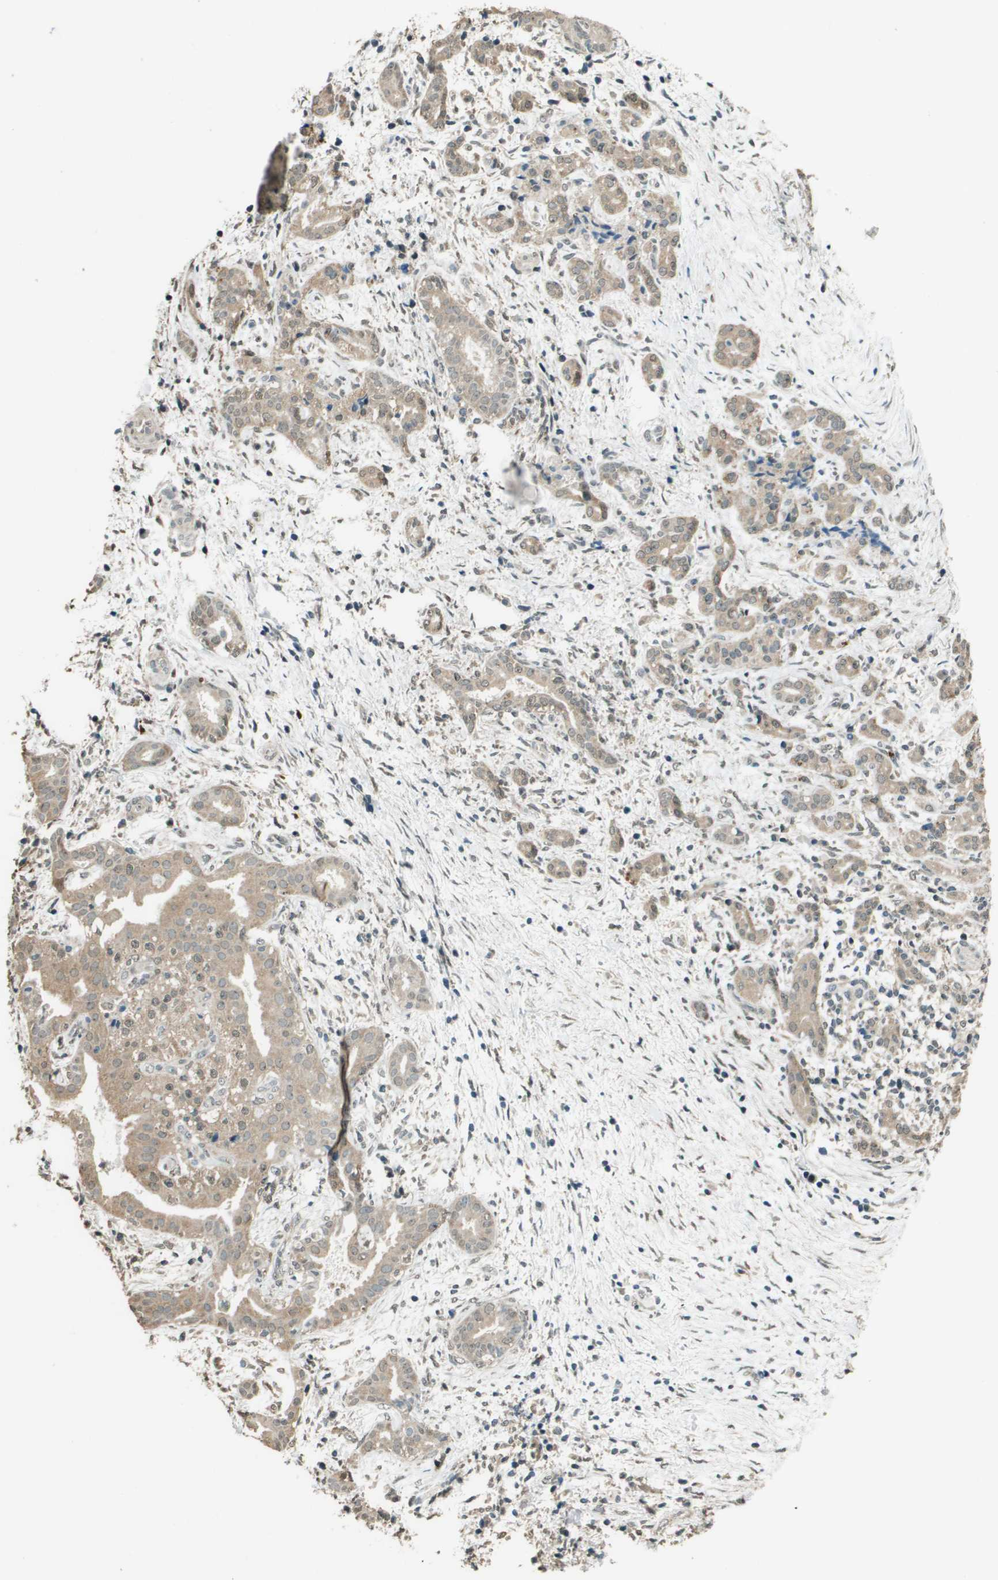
{"staining": {"intensity": "weak", "quantity": ">75%", "location": "cytoplasmic/membranous"}, "tissue": "pancreatic cancer", "cell_type": "Tumor cells", "image_type": "cancer", "snomed": [{"axis": "morphology", "description": "Adenocarcinoma, NOS"}, {"axis": "topography", "description": "Pancreas"}], "caption": "Immunohistochemical staining of pancreatic adenocarcinoma exhibits low levels of weak cytoplasmic/membranous protein staining in about >75% of tumor cells.", "gene": "SDC3", "patient": {"sex": "female", "age": 70}}